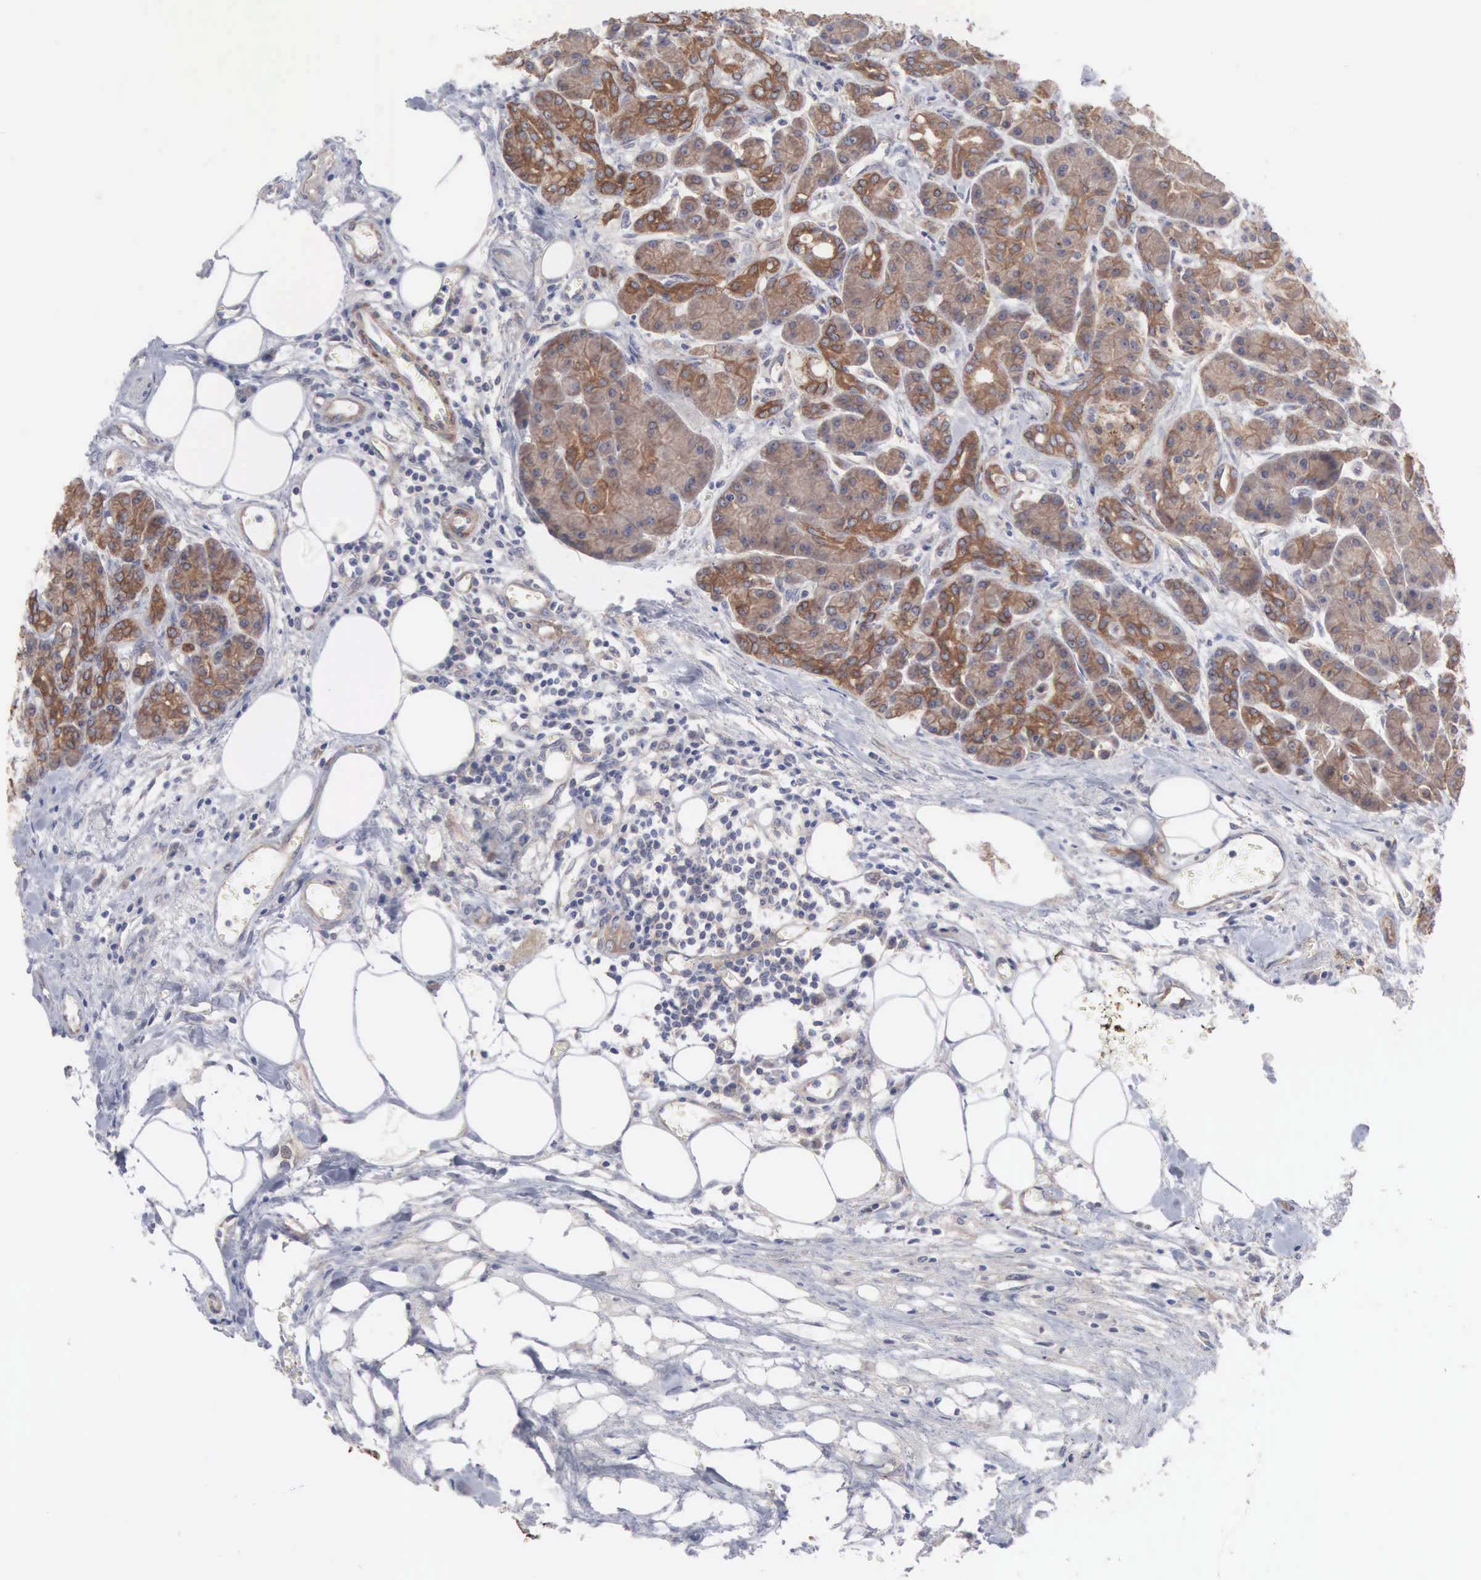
{"staining": {"intensity": "moderate", "quantity": ">75%", "location": "cytoplasmic/membranous"}, "tissue": "pancreas", "cell_type": "Exocrine glandular cells", "image_type": "normal", "snomed": [{"axis": "morphology", "description": "Normal tissue, NOS"}, {"axis": "topography", "description": "Pancreas"}], "caption": "Immunohistochemical staining of benign human pancreas displays >75% levels of moderate cytoplasmic/membranous protein staining in about >75% of exocrine glandular cells.", "gene": "INF2", "patient": {"sex": "male", "age": 73}}